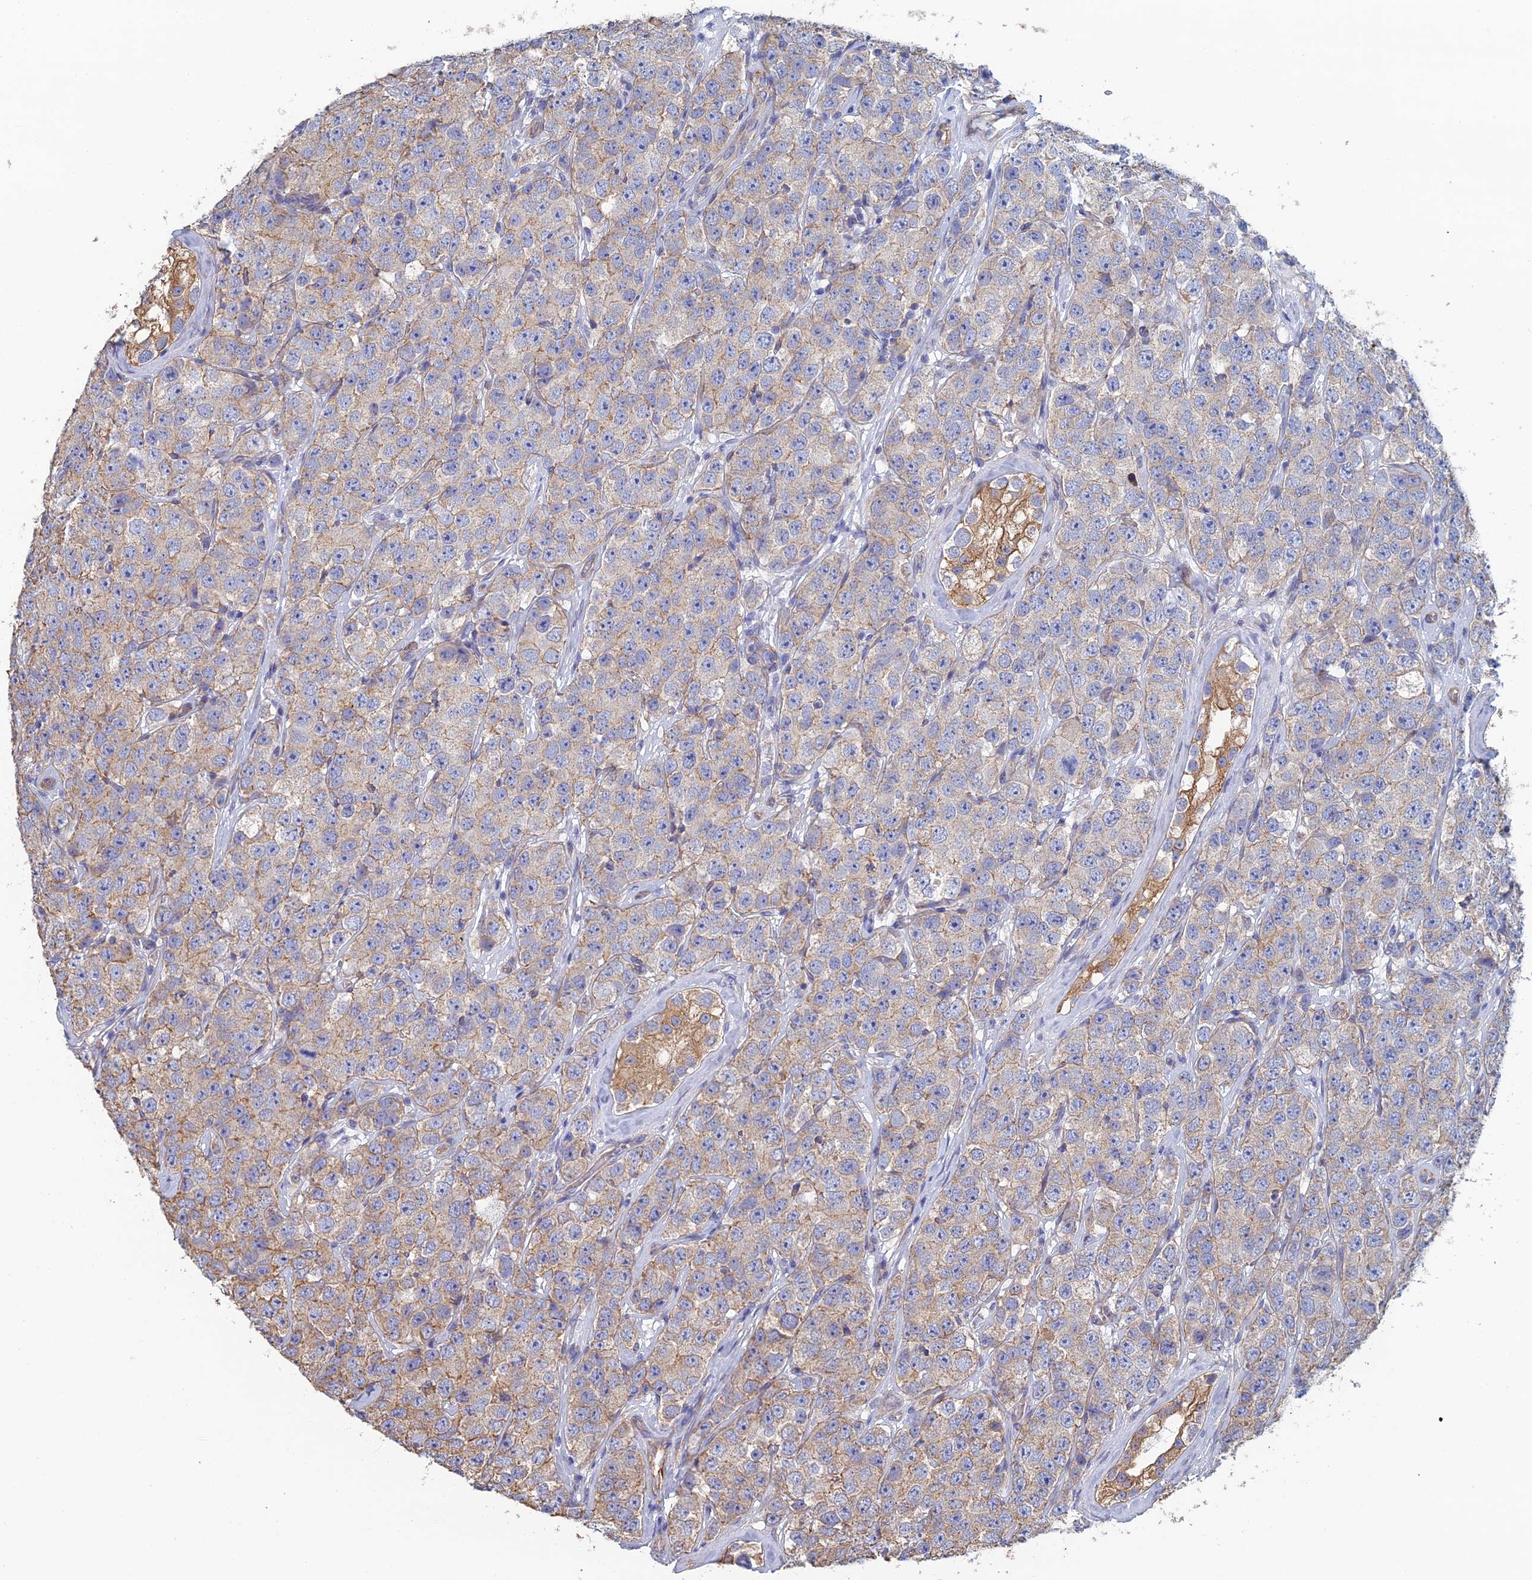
{"staining": {"intensity": "weak", "quantity": "25%-75%", "location": "cytoplasmic/membranous"}, "tissue": "testis cancer", "cell_type": "Tumor cells", "image_type": "cancer", "snomed": [{"axis": "morphology", "description": "Seminoma, NOS"}, {"axis": "topography", "description": "Testis"}], "caption": "High-magnification brightfield microscopy of testis seminoma stained with DAB (3,3'-diaminobenzidine) (brown) and counterstained with hematoxylin (blue). tumor cells exhibit weak cytoplasmic/membranous staining is identified in approximately25%-75% of cells.", "gene": "PCDHA5", "patient": {"sex": "male", "age": 28}}